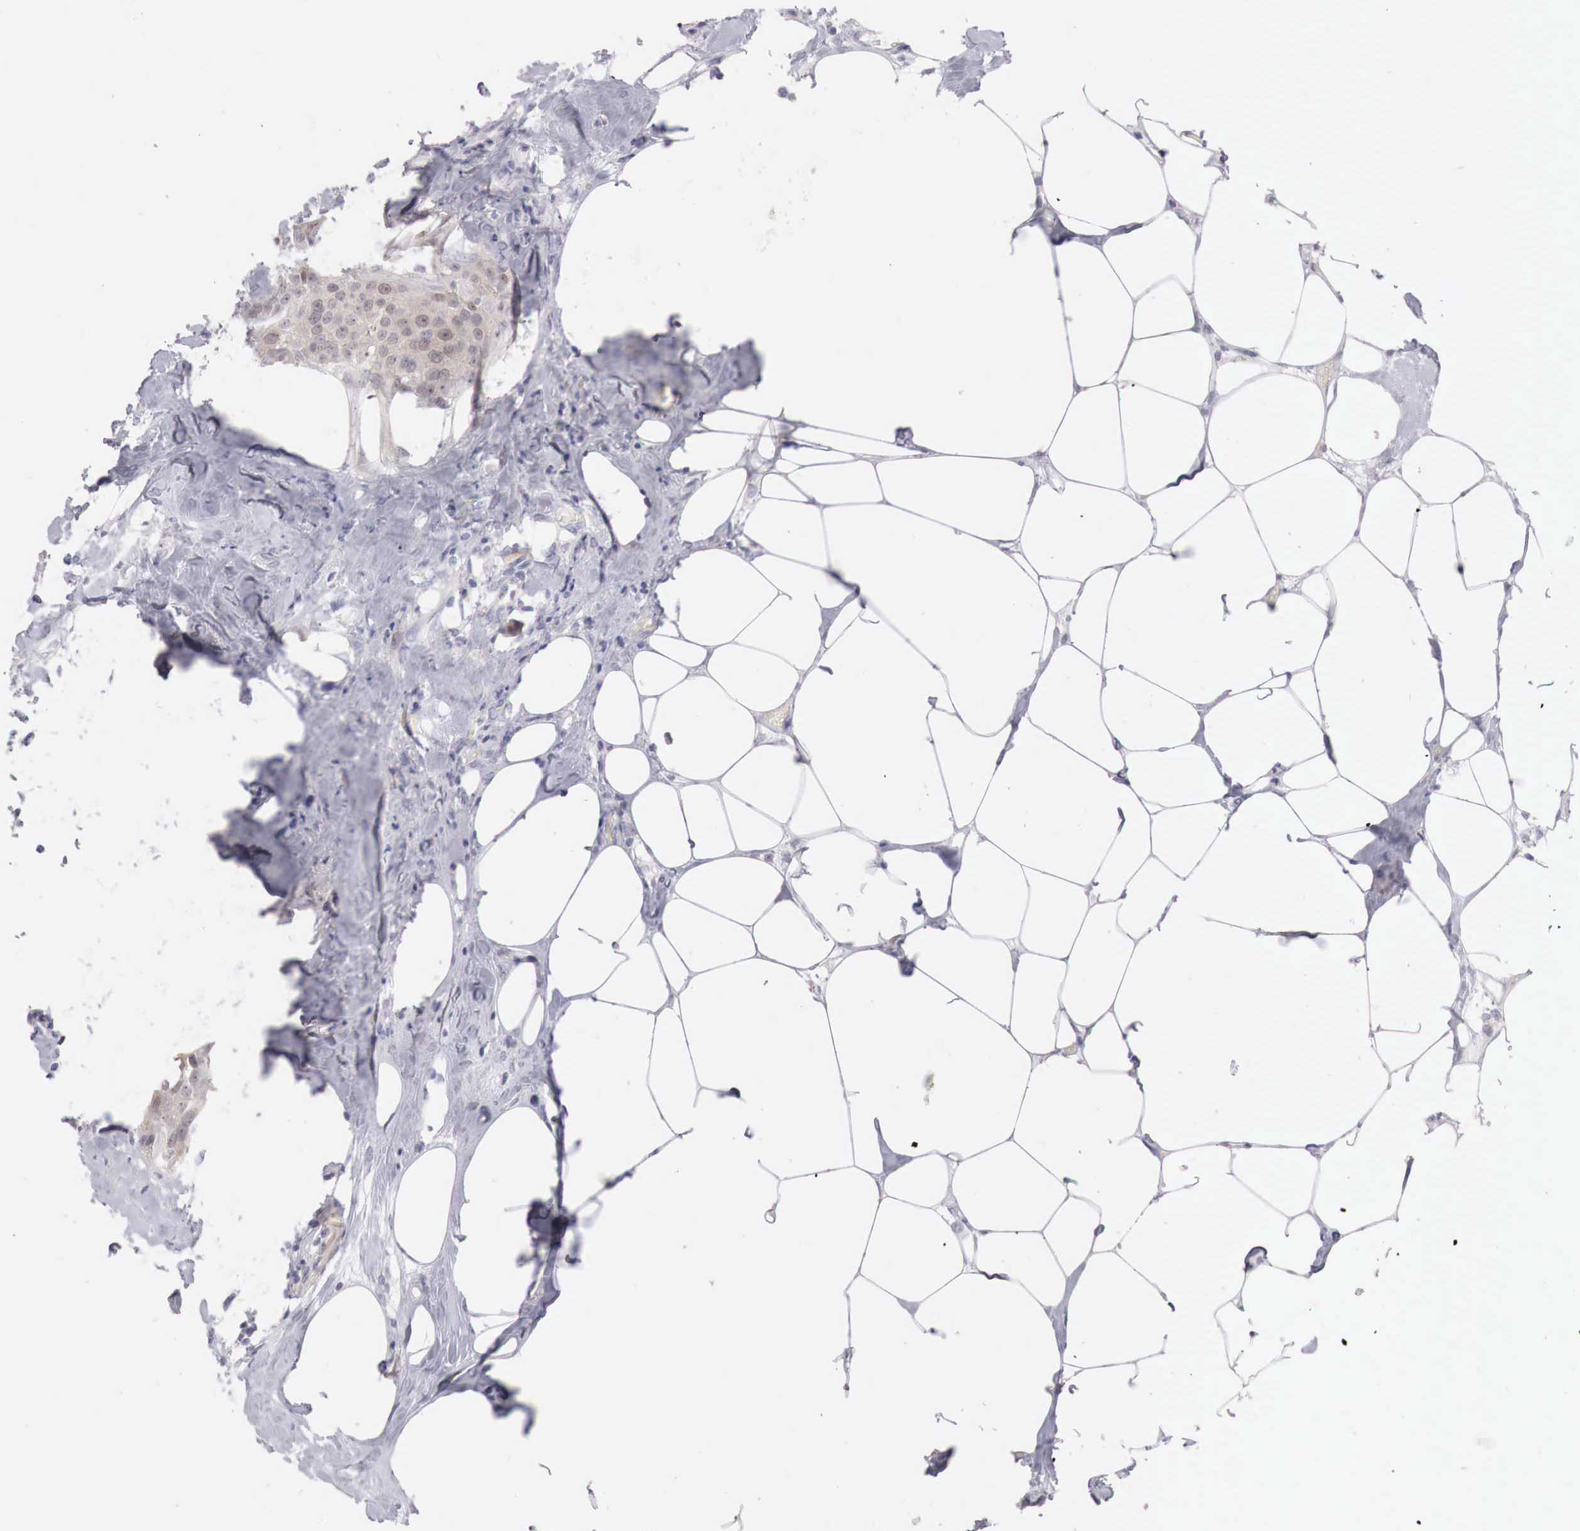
{"staining": {"intensity": "weak", "quantity": "25%-75%", "location": "cytoplasmic/membranous"}, "tissue": "breast cancer", "cell_type": "Tumor cells", "image_type": "cancer", "snomed": [{"axis": "morphology", "description": "Duct carcinoma"}, {"axis": "topography", "description": "Breast"}], "caption": "Protein expression by immunohistochemistry (IHC) shows weak cytoplasmic/membranous positivity in about 25%-75% of tumor cells in invasive ductal carcinoma (breast). (DAB IHC, brown staining for protein, blue staining for nuclei).", "gene": "GATA1", "patient": {"sex": "female", "age": 45}}